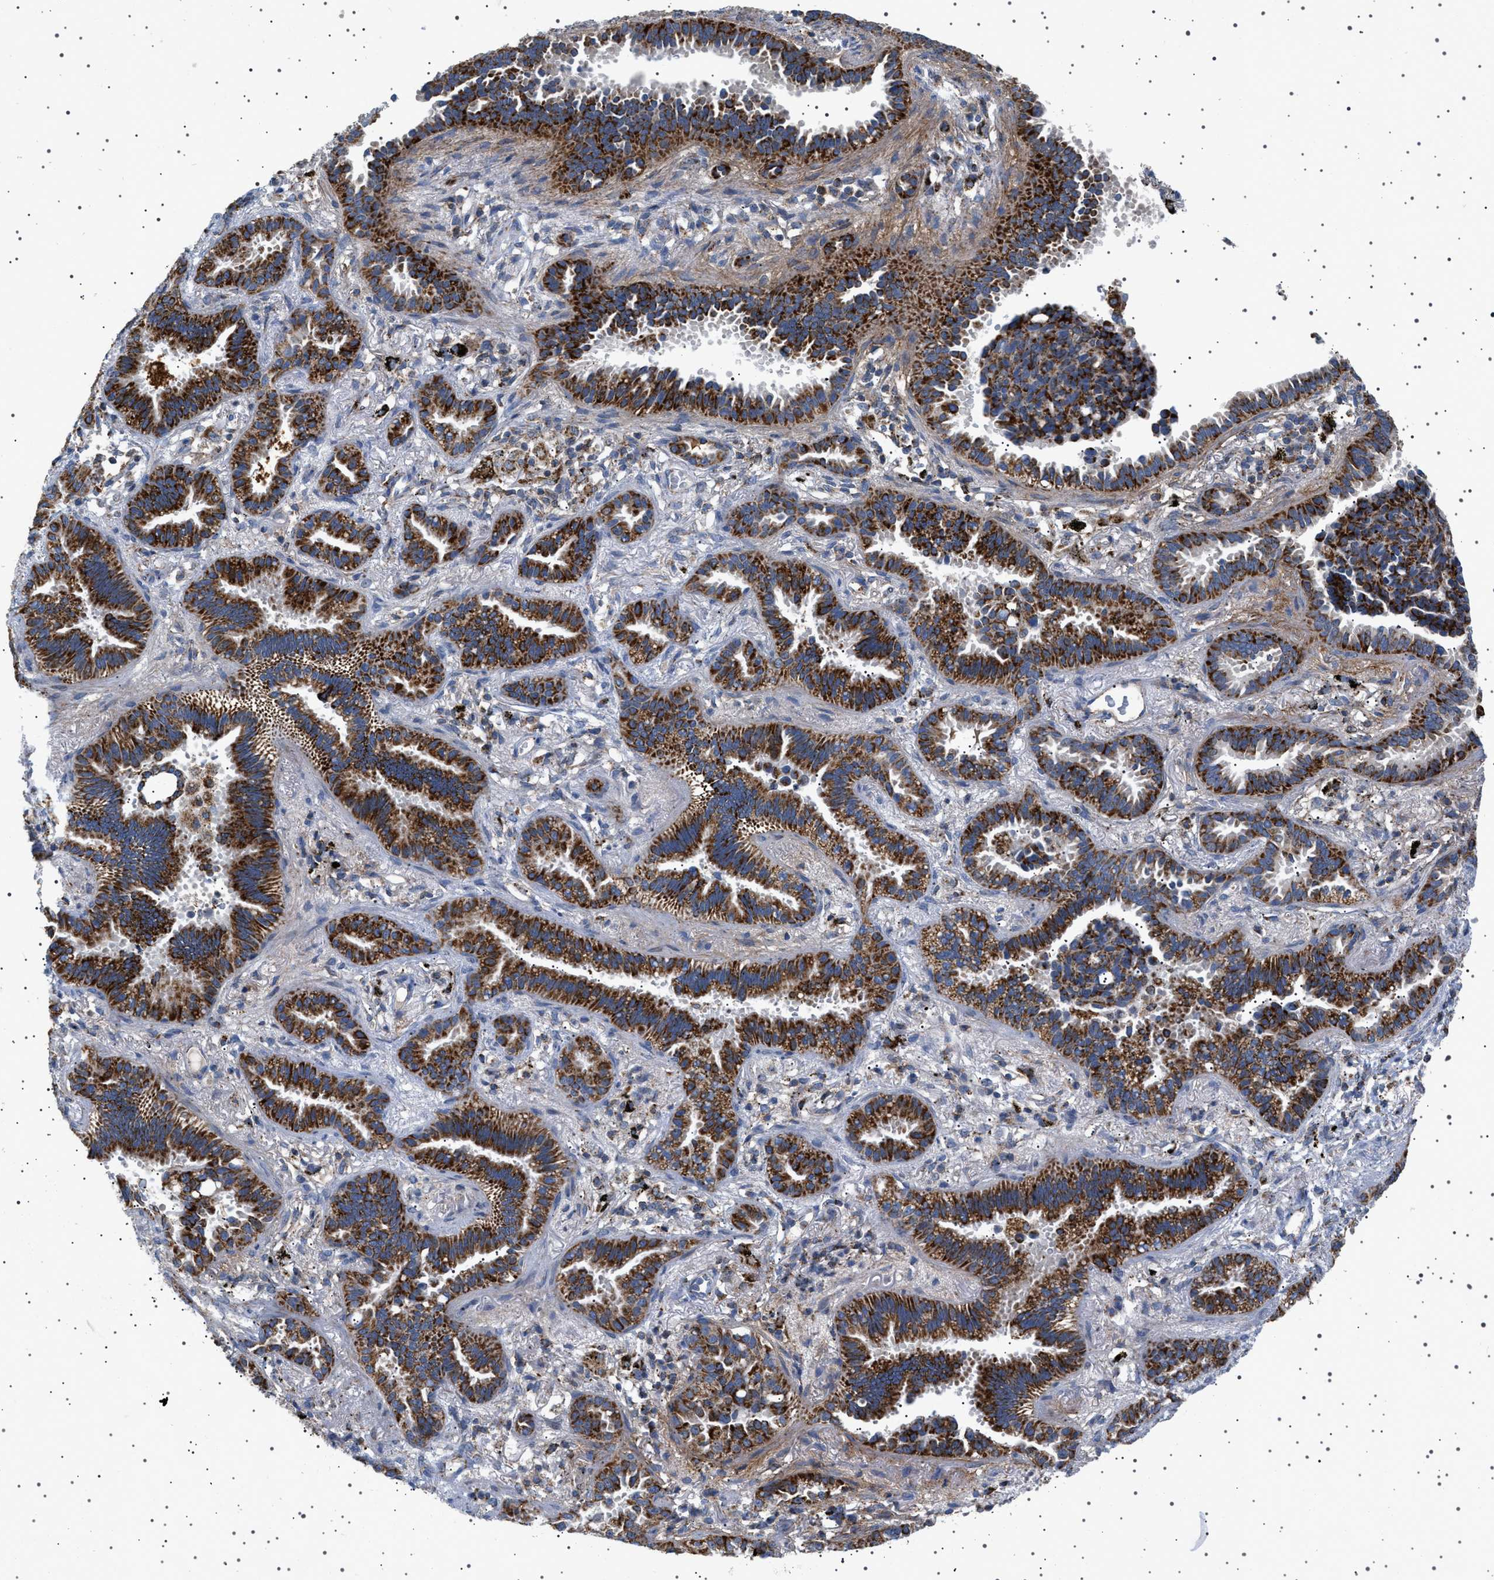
{"staining": {"intensity": "strong", "quantity": ">75%", "location": "cytoplasmic/membranous"}, "tissue": "lung cancer", "cell_type": "Tumor cells", "image_type": "cancer", "snomed": [{"axis": "morphology", "description": "Normal tissue, NOS"}, {"axis": "morphology", "description": "Adenocarcinoma, NOS"}, {"axis": "topography", "description": "Lung"}], "caption": "This is an image of immunohistochemistry (IHC) staining of lung adenocarcinoma, which shows strong expression in the cytoplasmic/membranous of tumor cells.", "gene": "UBXN8", "patient": {"sex": "male", "age": 59}}